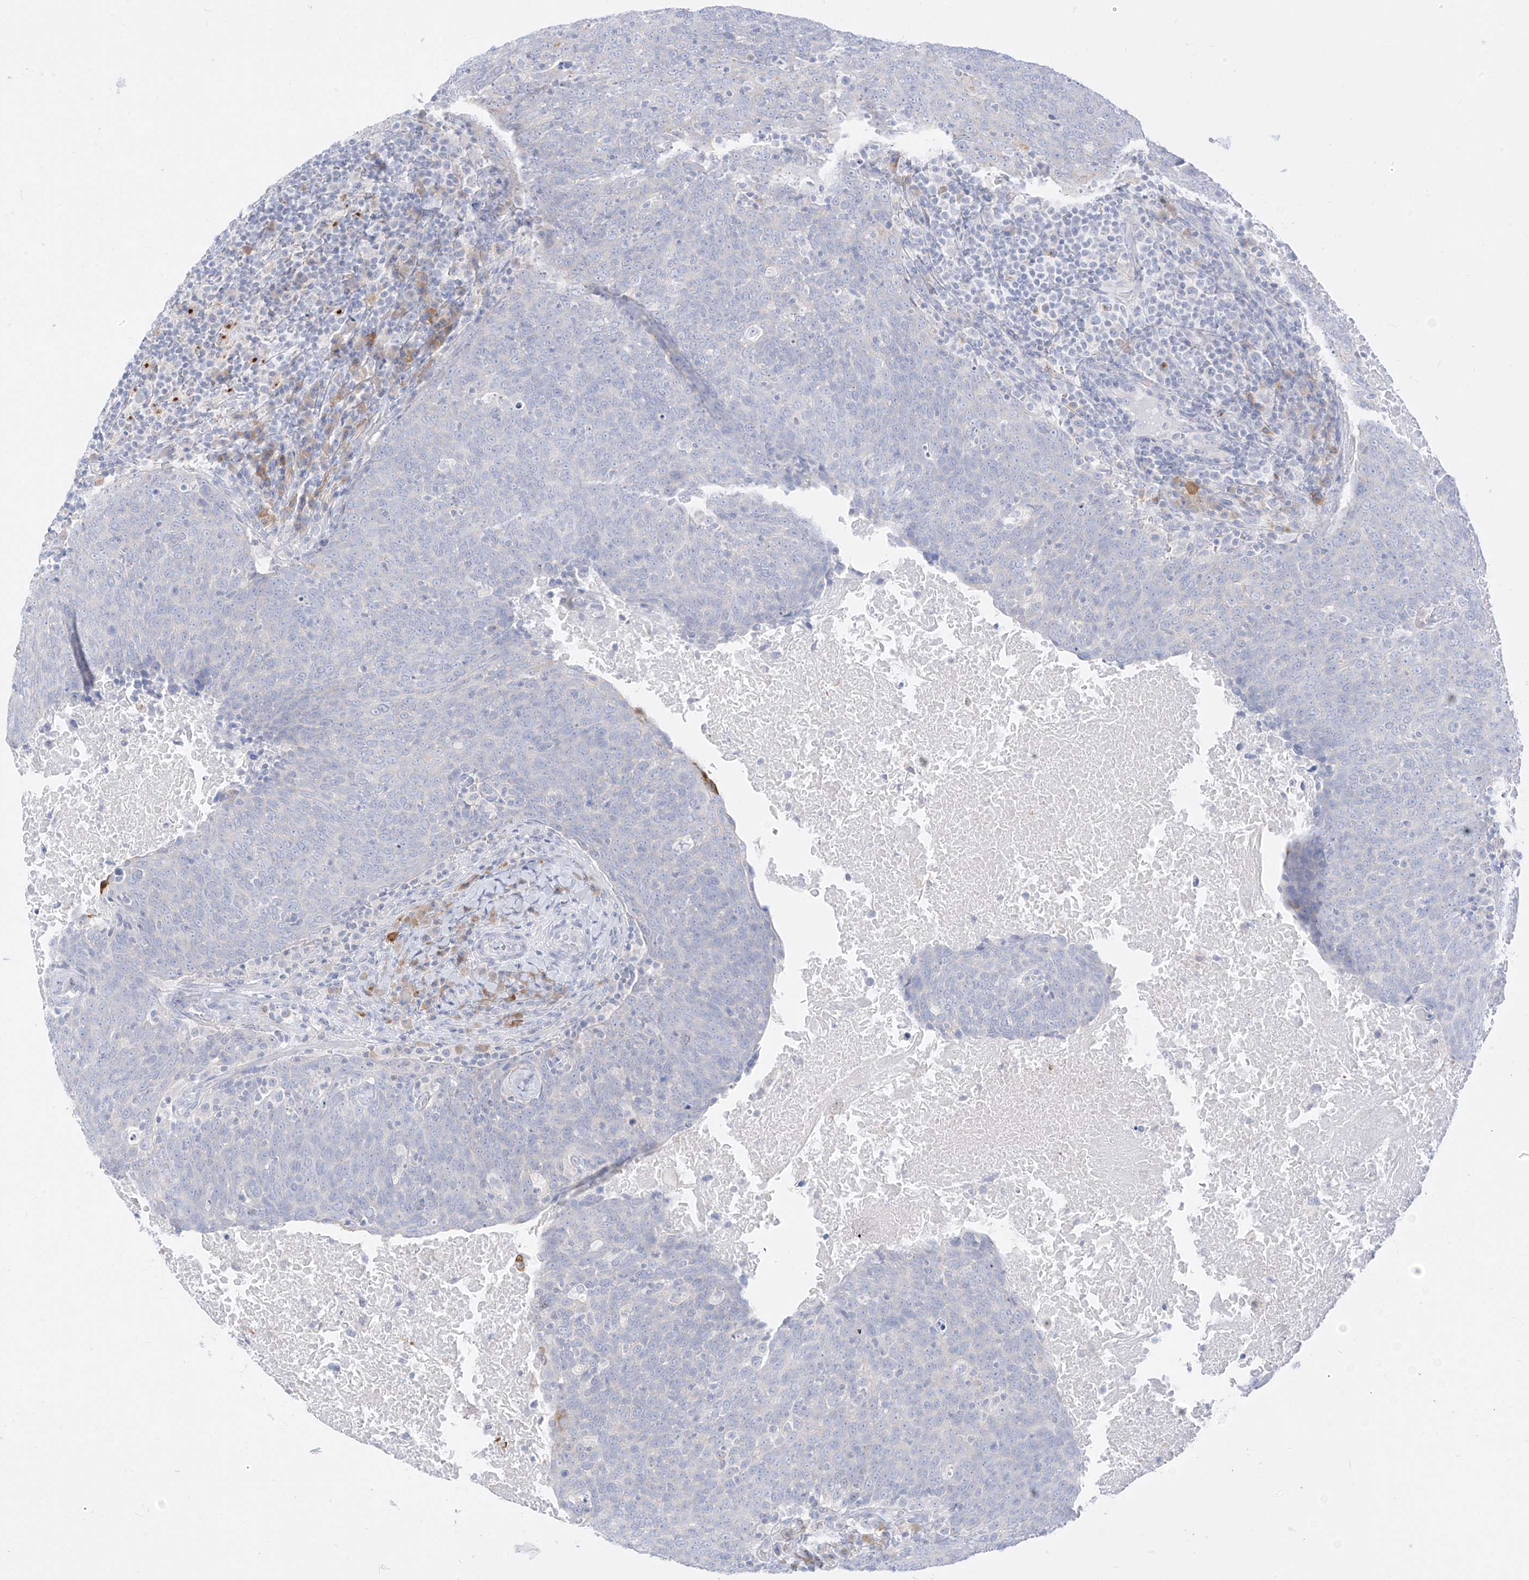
{"staining": {"intensity": "negative", "quantity": "none", "location": "none"}, "tissue": "head and neck cancer", "cell_type": "Tumor cells", "image_type": "cancer", "snomed": [{"axis": "morphology", "description": "Squamous cell carcinoma, NOS"}, {"axis": "morphology", "description": "Squamous cell carcinoma, metastatic, NOS"}, {"axis": "topography", "description": "Lymph node"}, {"axis": "topography", "description": "Head-Neck"}], "caption": "Squamous cell carcinoma (head and neck) was stained to show a protein in brown. There is no significant staining in tumor cells.", "gene": "SYTL3", "patient": {"sex": "male", "age": 62}}